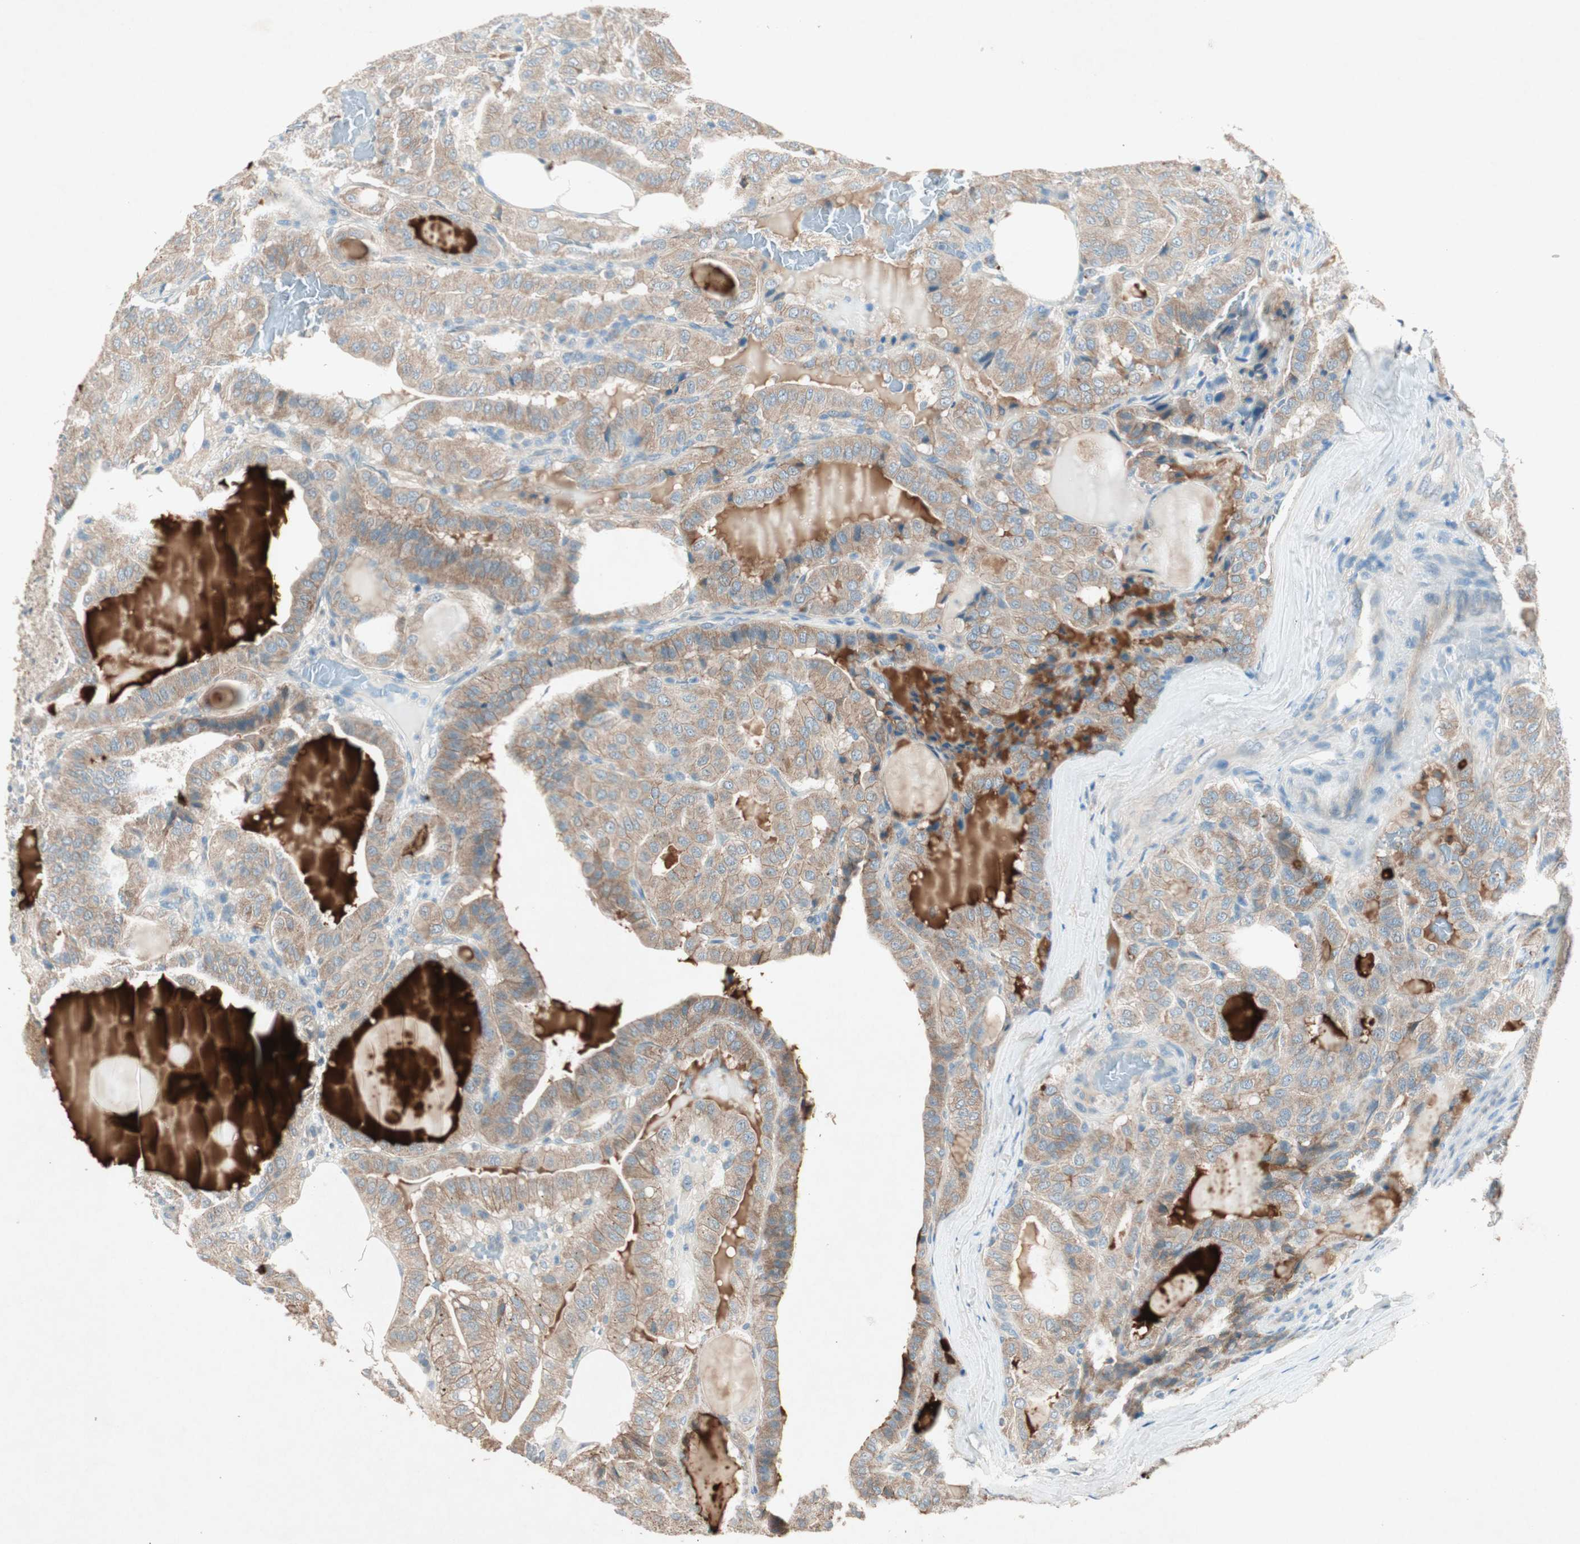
{"staining": {"intensity": "weak", "quantity": ">75%", "location": "cytoplasmic/membranous"}, "tissue": "thyroid cancer", "cell_type": "Tumor cells", "image_type": "cancer", "snomed": [{"axis": "morphology", "description": "Papillary adenocarcinoma, NOS"}, {"axis": "topography", "description": "Thyroid gland"}], "caption": "Immunohistochemical staining of papillary adenocarcinoma (thyroid) shows weak cytoplasmic/membranous protein positivity in approximately >75% of tumor cells. The staining is performed using DAB brown chromogen to label protein expression. The nuclei are counter-stained blue using hematoxylin.", "gene": "NKAIN1", "patient": {"sex": "male", "age": 77}}